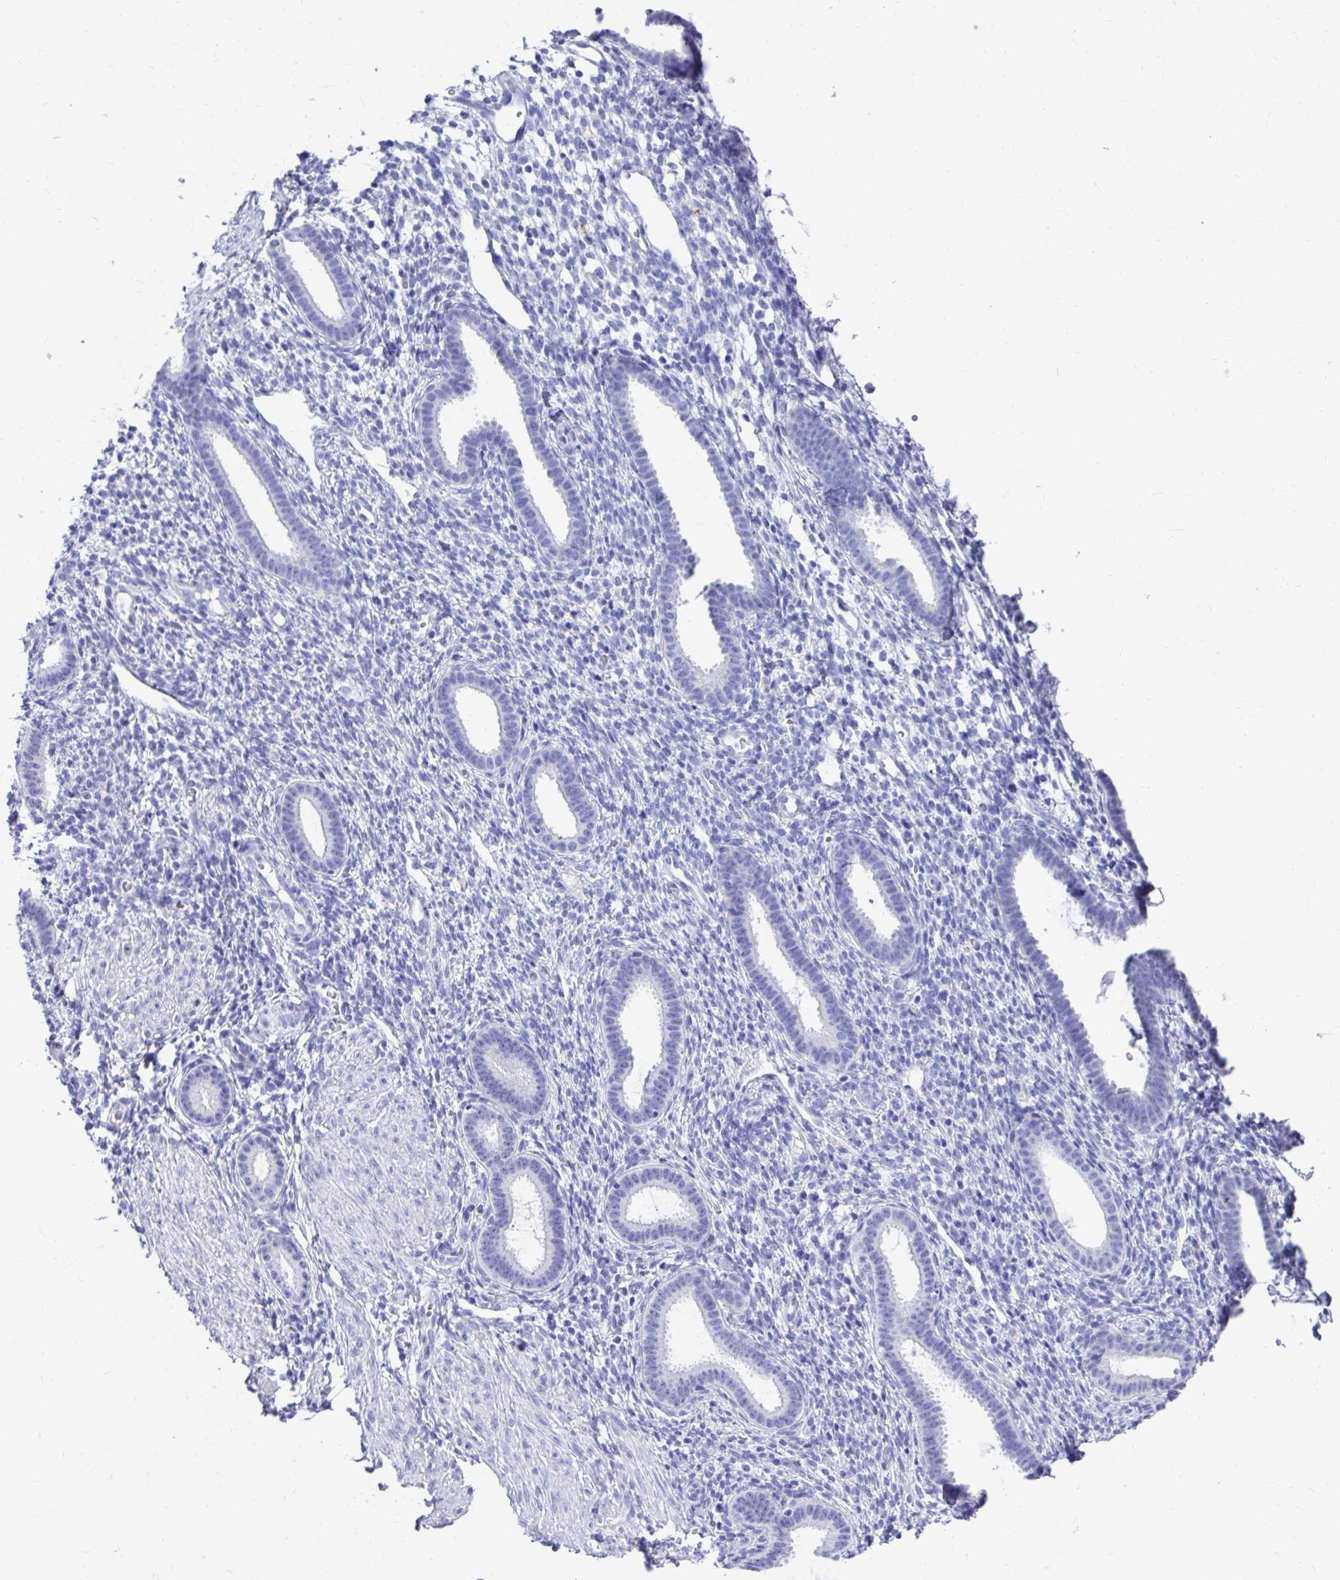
{"staining": {"intensity": "negative", "quantity": "none", "location": "none"}, "tissue": "endometrium", "cell_type": "Cells in endometrial stroma", "image_type": "normal", "snomed": [{"axis": "morphology", "description": "Normal tissue, NOS"}, {"axis": "topography", "description": "Endometrium"}], "caption": "A photomicrograph of endometrium stained for a protein demonstrates no brown staining in cells in endometrial stroma. (Stains: DAB IHC with hematoxylin counter stain, Microscopy: brightfield microscopy at high magnification).", "gene": "DPEP3", "patient": {"sex": "female", "age": 36}}